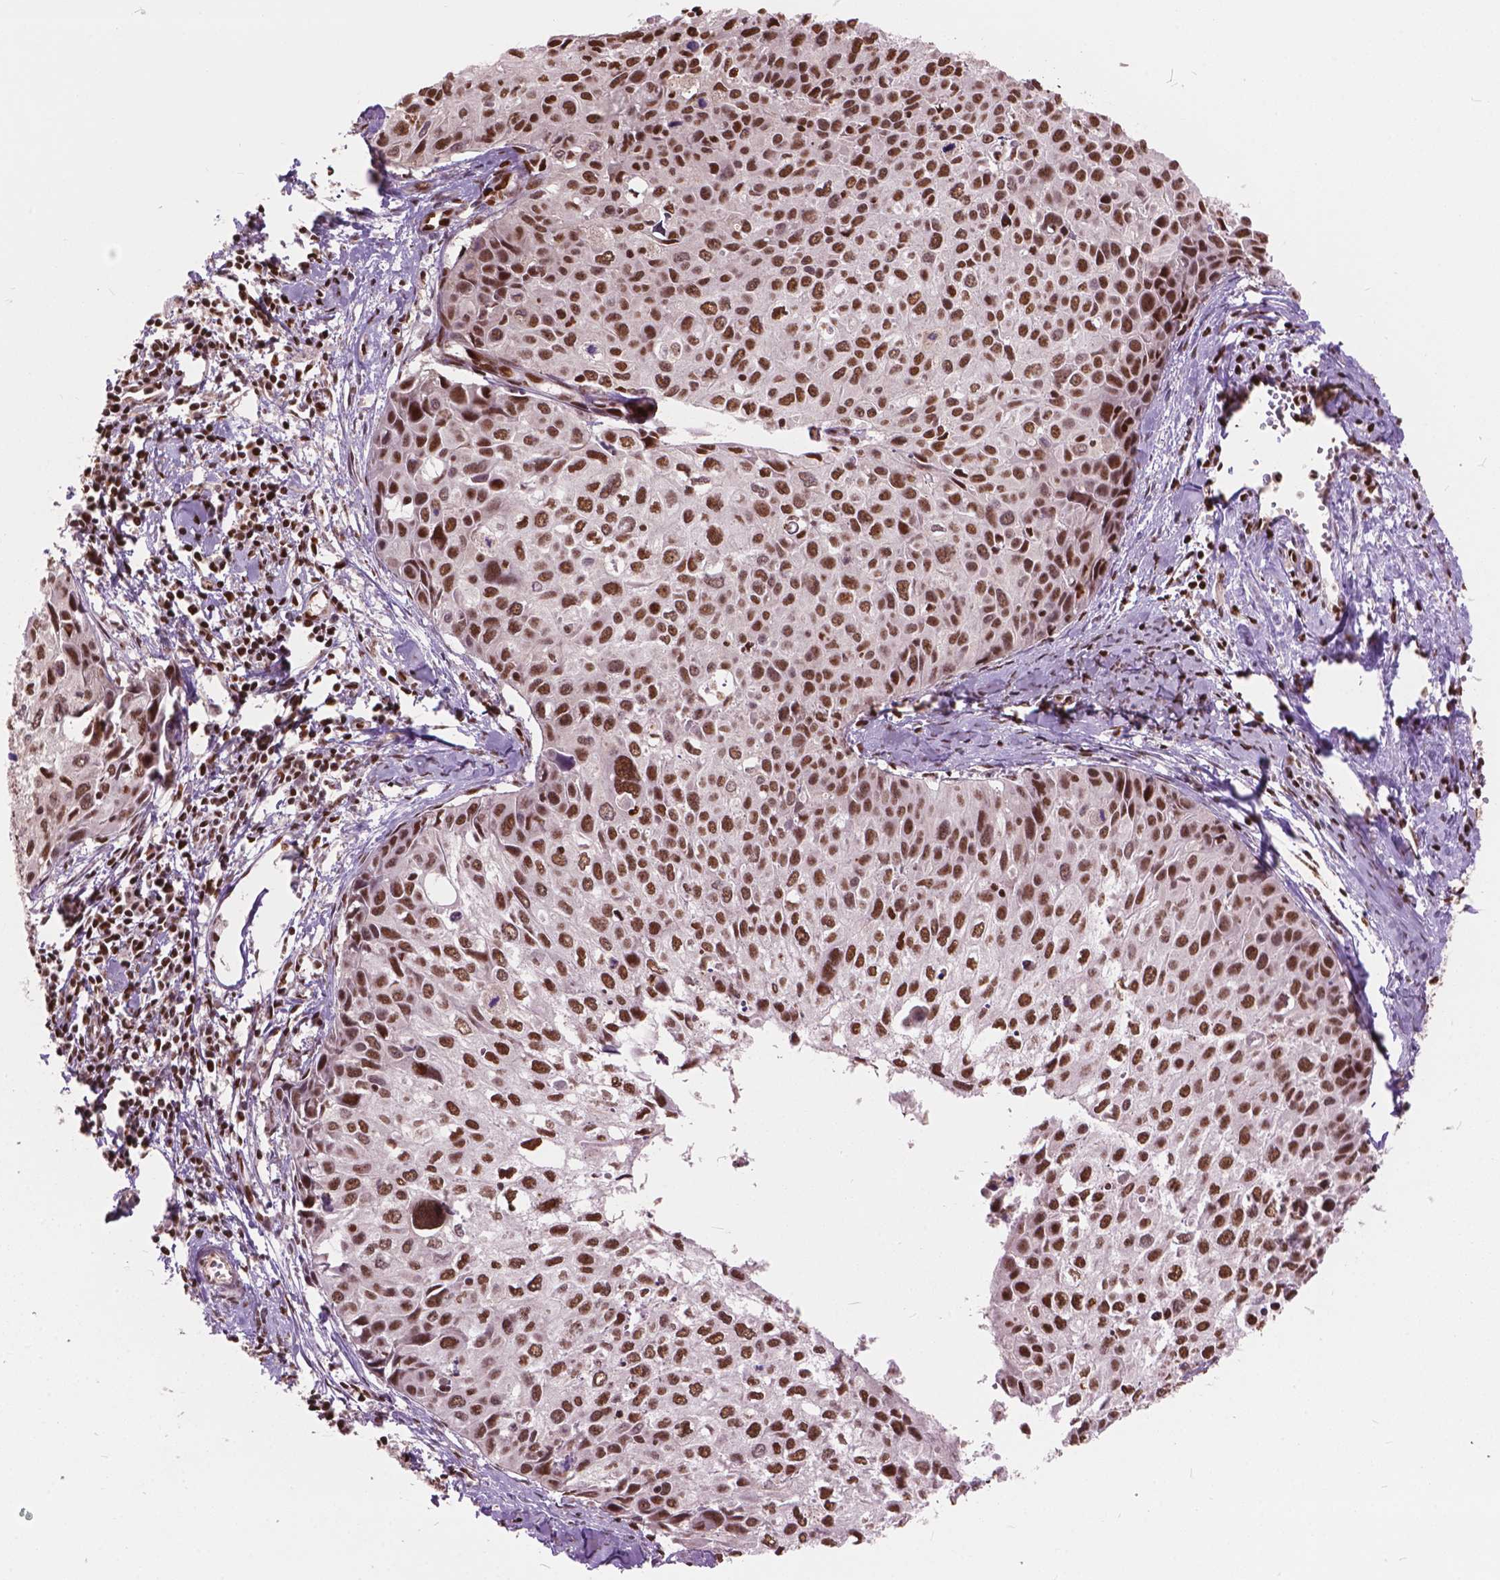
{"staining": {"intensity": "strong", "quantity": ">75%", "location": "nuclear"}, "tissue": "cervical cancer", "cell_type": "Tumor cells", "image_type": "cancer", "snomed": [{"axis": "morphology", "description": "Squamous cell carcinoma, NOS"}, {"axis": "topography", "description": "Cervix"}], "caption": "Immunohistochemistry (IHC) (DAB) staining of human cervical cancer (squamous cell carcinoma) displays strong nuclear protein positivity in about >75% of tumor cells. (Brightfield microscopy of DAB IHC at high magnification).", "gene": "ANP32B", "patient": {"sex": "female", "age": 50}}